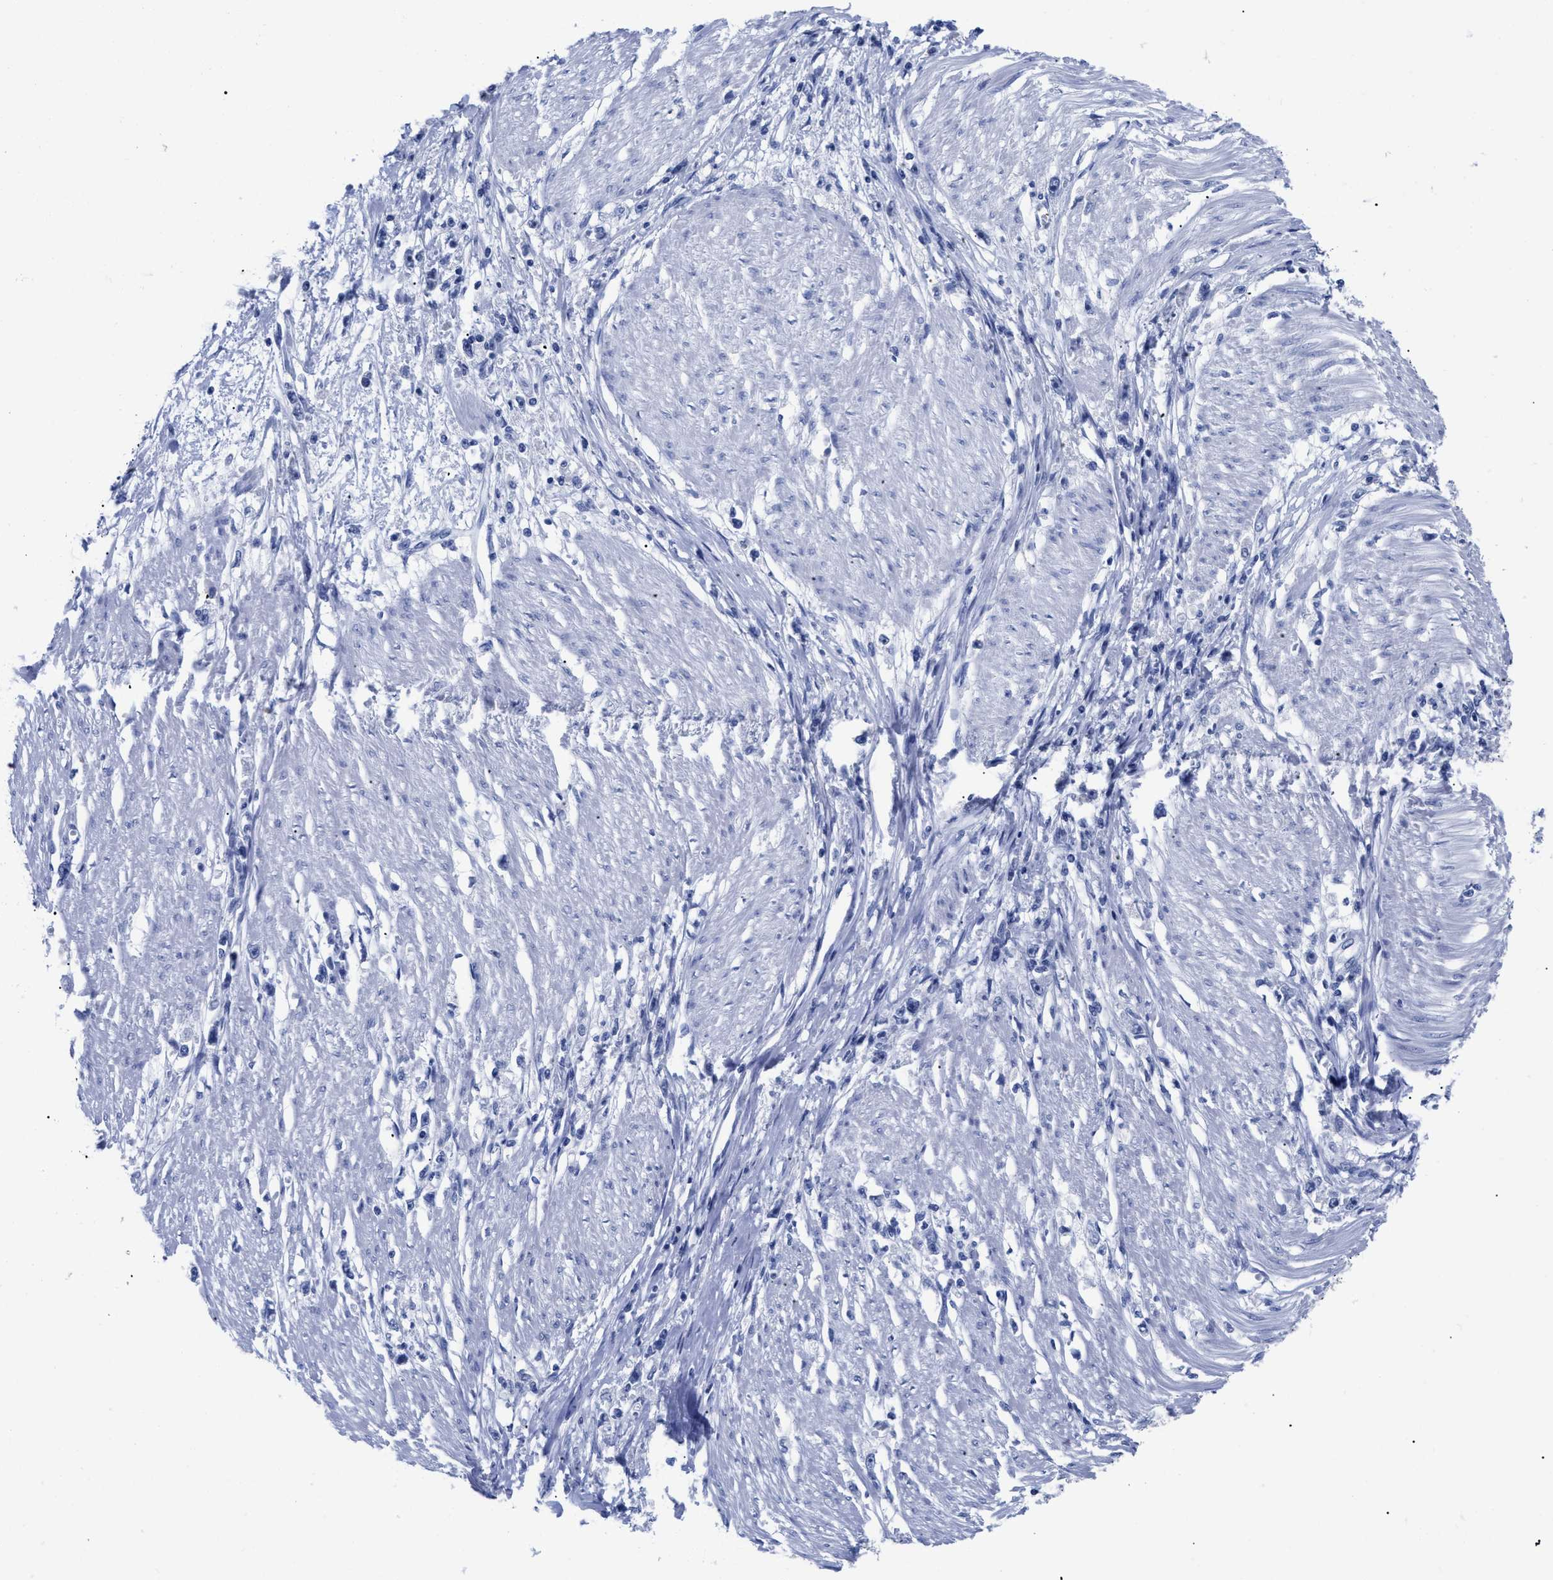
{"staining": {"intensity": "negative", "quantity": "none", "location": "none"}, "tissue": "stomach cancer", "cell_type": "Tumor cells", "image_type": "cancer", "snomed": [{"axis": "morphology", "description": "Adenocarcinoma, NOS"}, {"axis": "topography", "description": "Stomach"}], "caption": "IHC image of stomach adenocarcinoma stained for a protein (brown), which demonstrates no expression in tumor cells. The staining is performed using DAB brown chromogen with nuclei counter-stained in using hematoxylin.", "gene": "TREML1", "patient": {"sex": "female", "age": 59}}